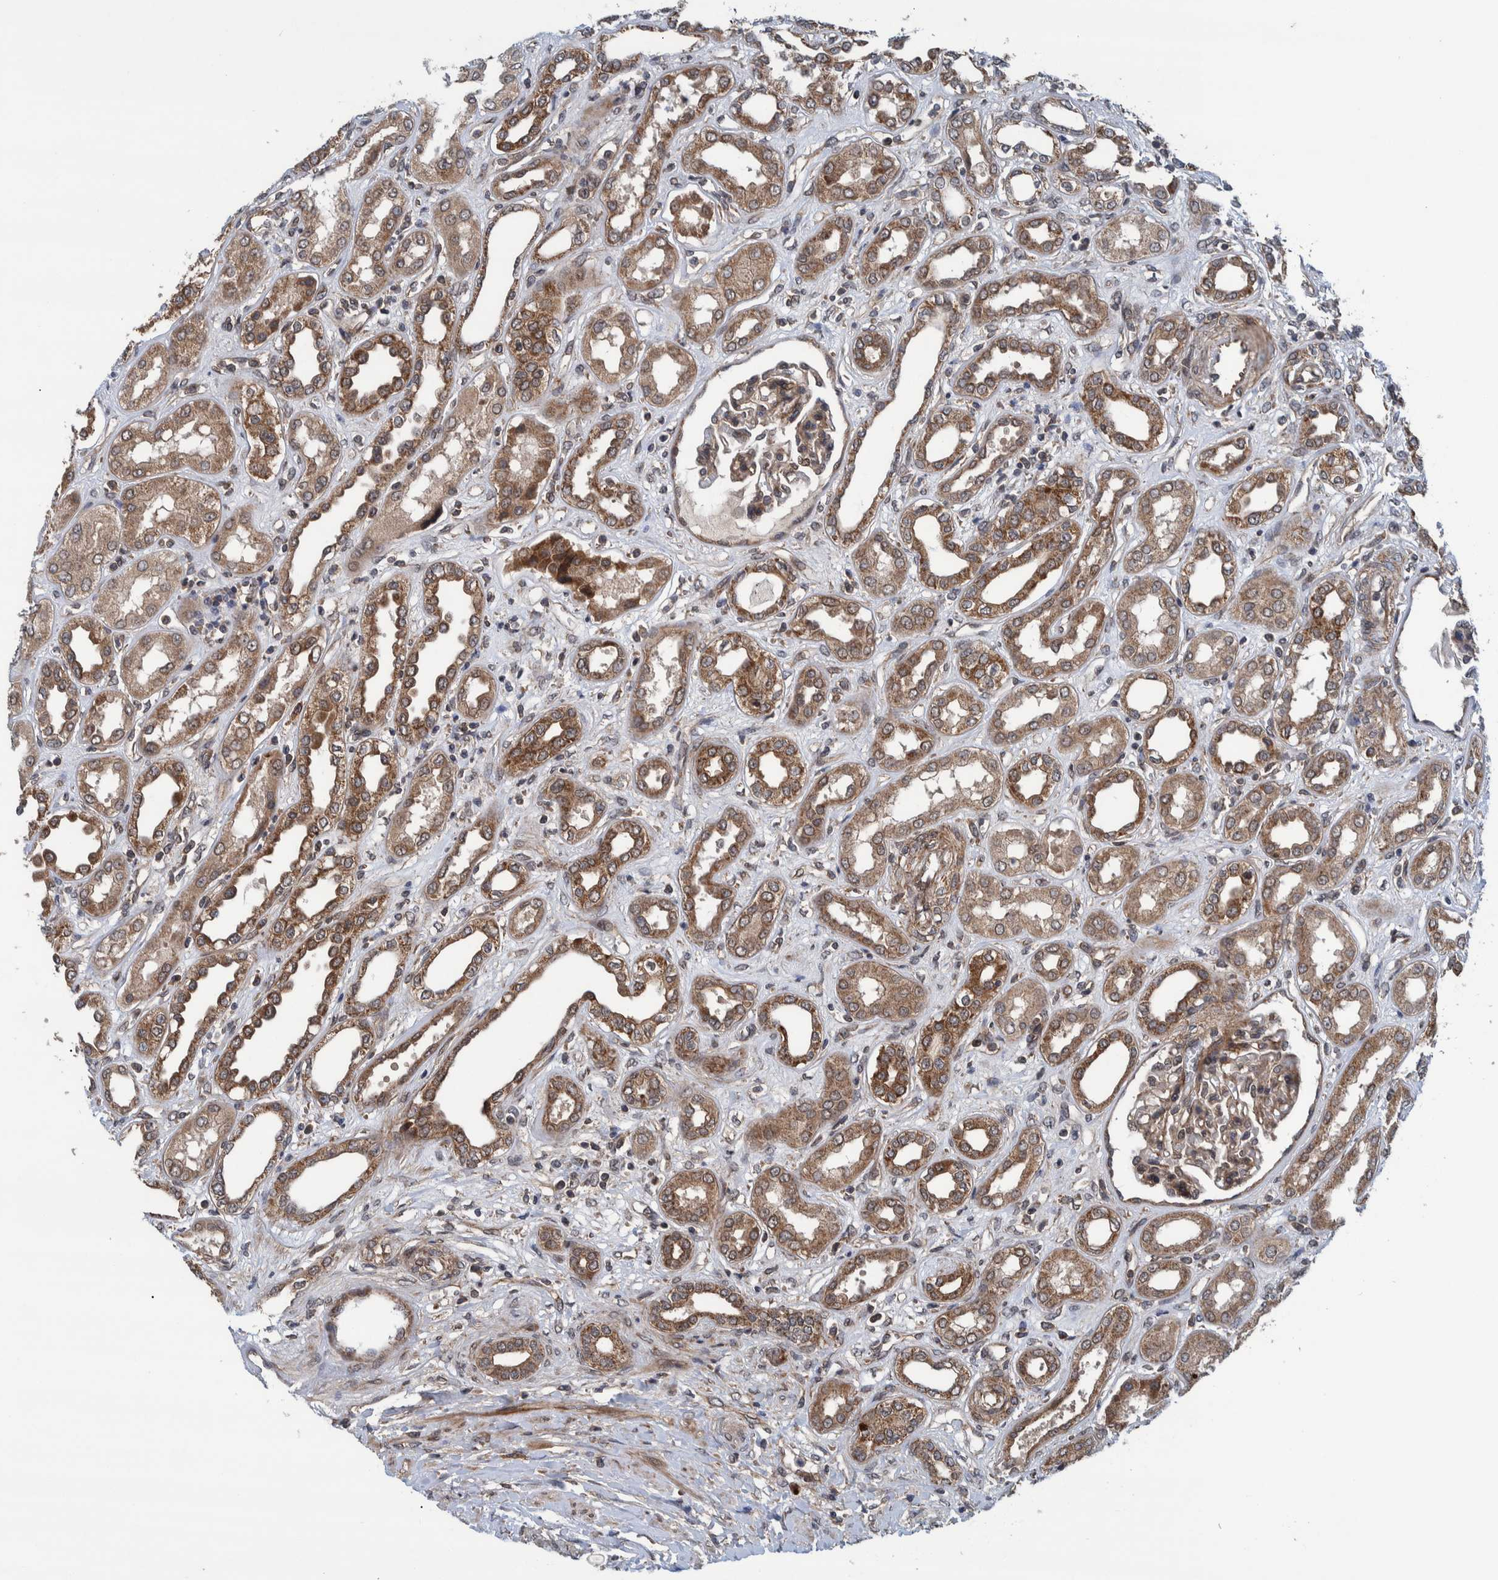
{"staining": {"intensity": "weak", "quantity": "25%-75%", "location": "cytoplasmic/membranous"}, "tissue": "kidney", "cell_type": "Cells in glomeruli", "image_type": "normal", "snomed": [{"axis": "morphology", "description": "Normal tissue, NOS"}, {"axis": "topography", "description": "Kidney"}], "caption": "Protein staining of unremarkable kidney demonstrates weak cytoplasmic/membranous expression in about 25%-75% of cells in glomeruli.", "gene": "MRPS7", "patient": {"sex": "male", "age": 59}}